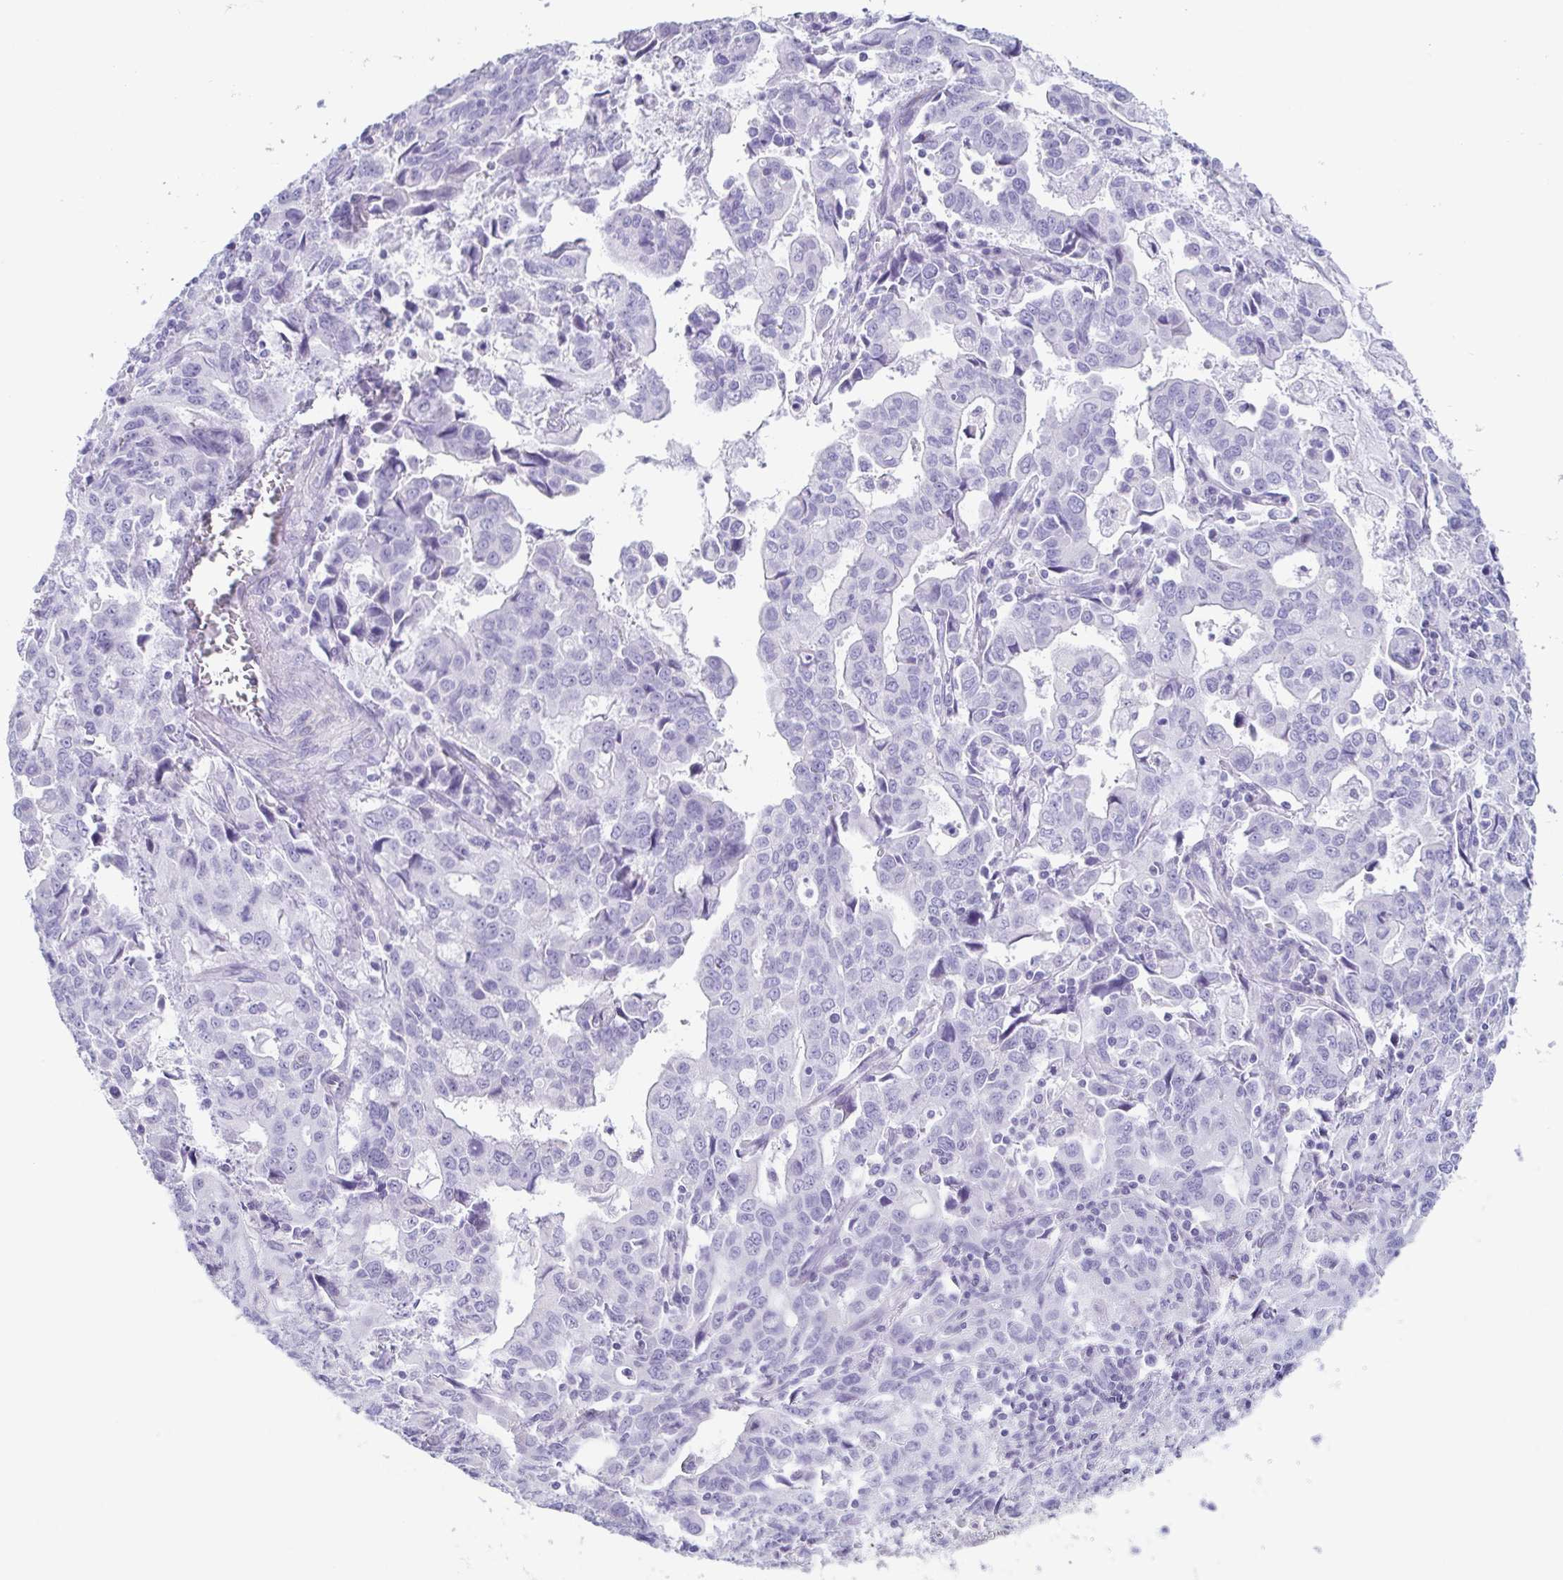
{"staining": {"intensity": "negative", "quantity": "none", "location": "none"}, "tissue": "stomach cancer", "cell_type": "Tumor cells", "image_type": "cancer", "snomed": [{"axis": "morphology", "description": "Adenocarcinoma, NOS"}, {"axis": "topography", "description": "Stomach, upper"}], "caption": "Tumor cells show no significant positivity in stomach cancer (adenocarcinoma).", "gene": "PRR27", "patient": {"sex": "male", "age": 85}}